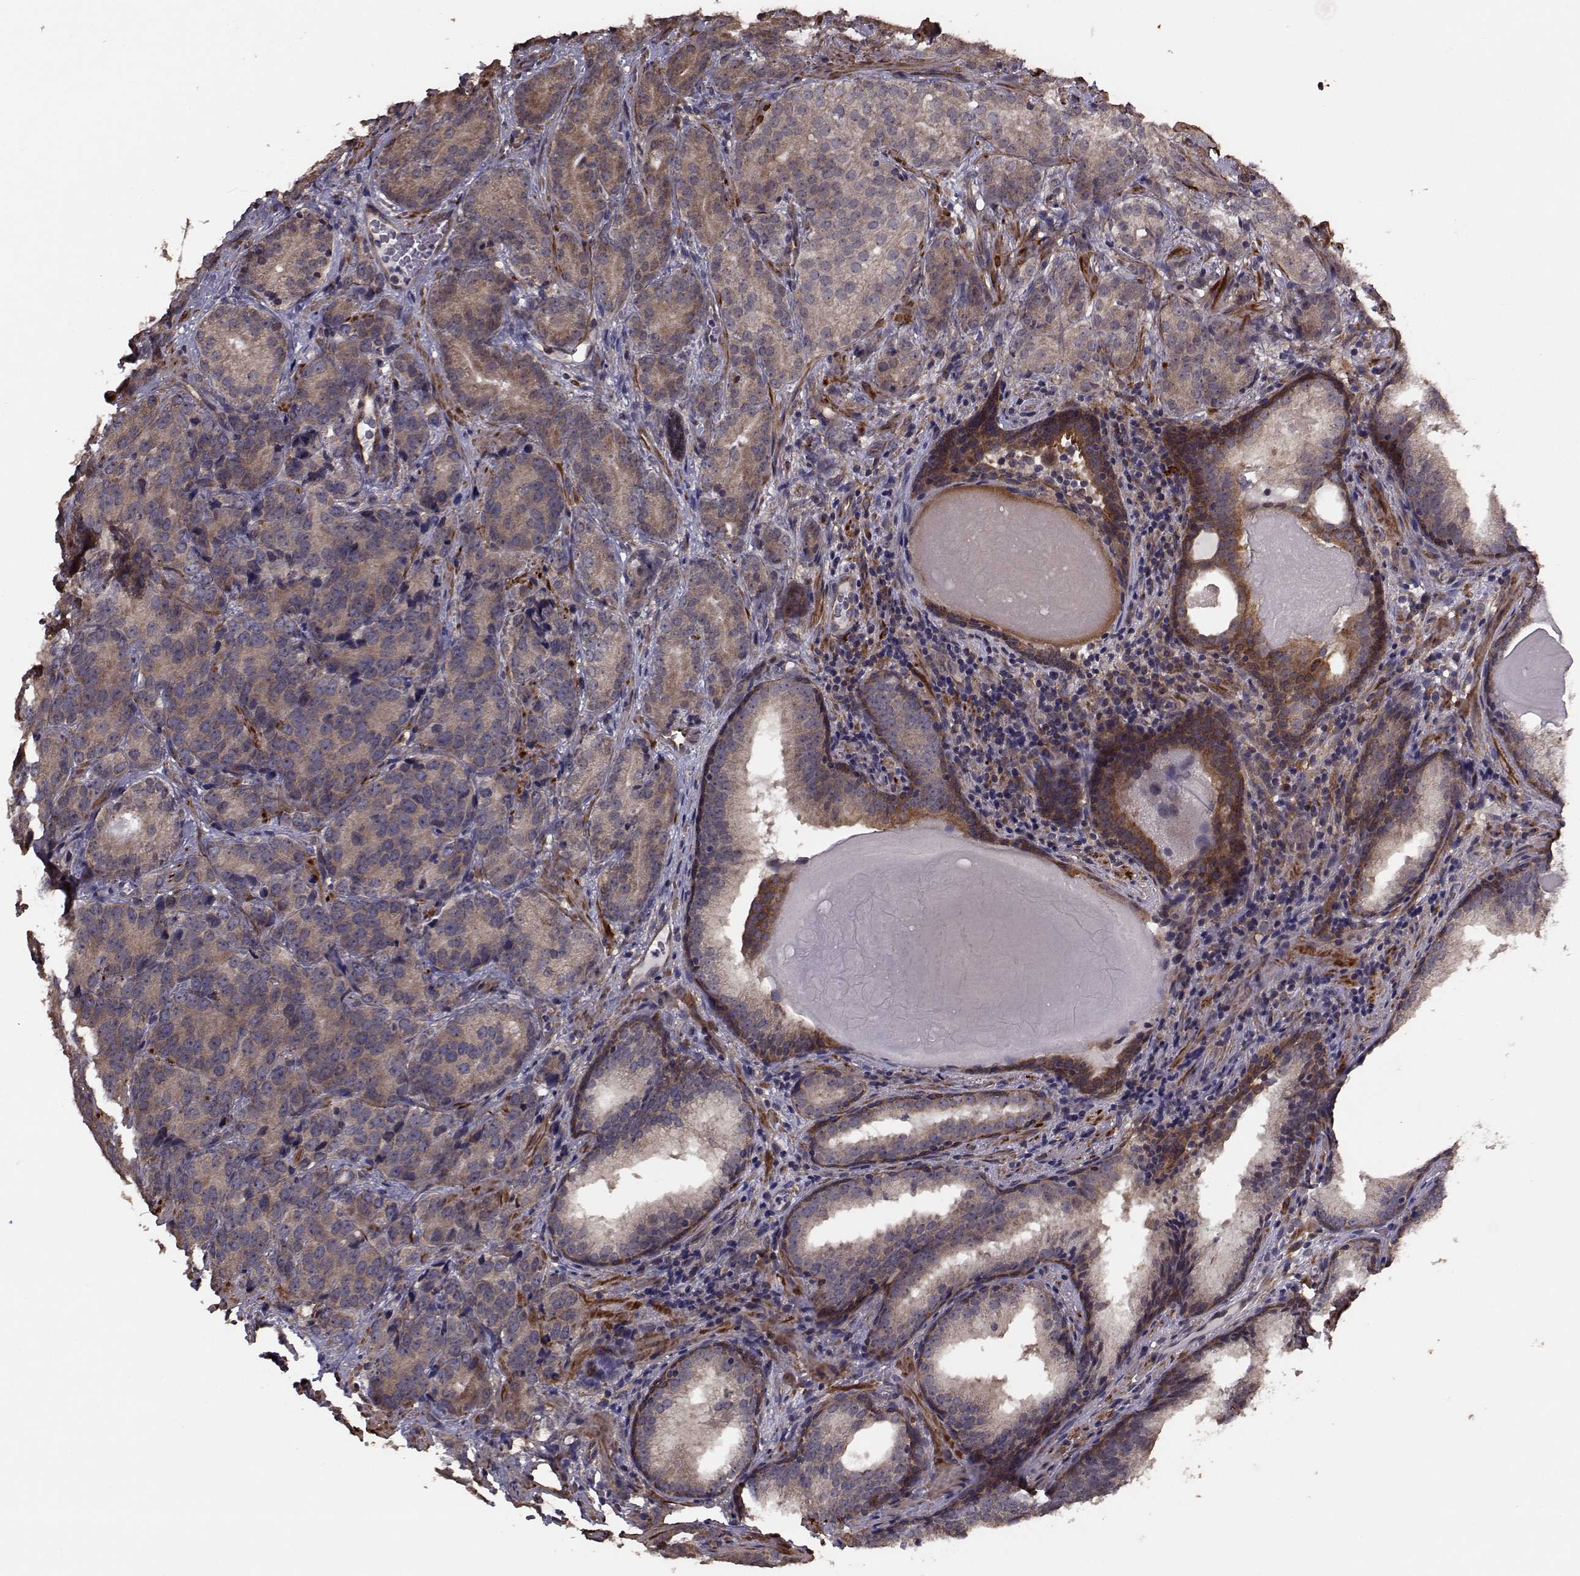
{"staining": {"intensity": "weak", "quantity": ">75%", "location": "cytoplasmic/membranous"}, "tissue": "prostate cancer", "cell_type": "Tumor cells", "image_type": "cancer", "snomed": [{"axis": "morphology", "description": "Adenocarcinoma, NOS"}, {"axis": "topography", "description": "Prostate"}], "caption": "Protein staining by immunohistochemistry (IHC) shows weak cytoplasmic/membranous expression in approximately >75% of tumor cells in prostate adenocarcinoma.", "gene": "TRIP10", "patient": {"sex": "male", "age": 71}}